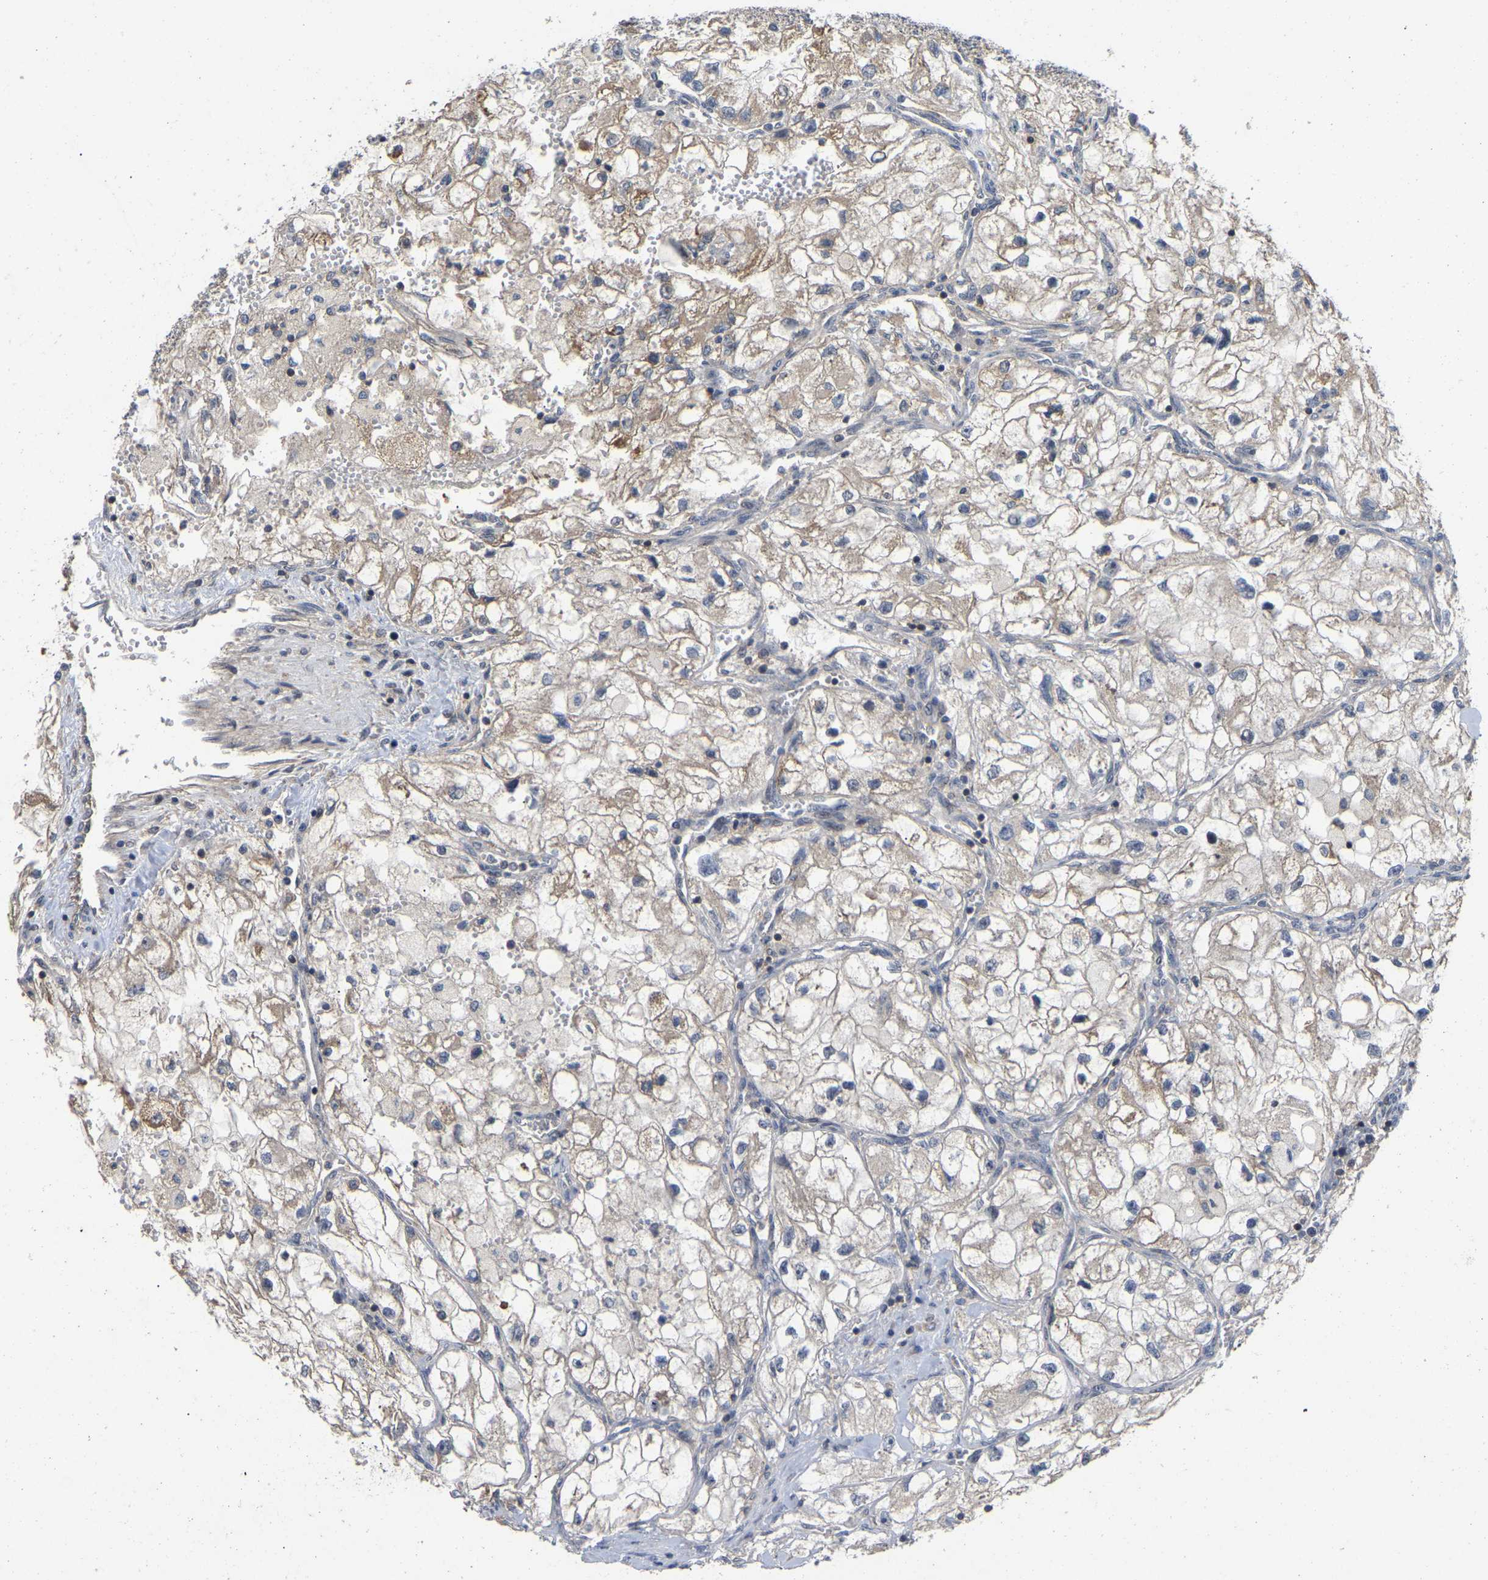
{"staining": {"intensity": "weak", "quantity": ">75%", "location": "cytoplasmic/membranous"}, "tissue": "renal cancer", "cell_type": "Tumor cells", "image_type": "cancer", "snomed": [{"axis": "morphology", "description": "Adenocarcinoma, NOS"}, {"axis": "topography", "description": "Kidney"}], "caption": "Immunohistochemical staining of renal cancer reveals weak cytoplasmic/membranous protein expression in approximately >75% of tumor cells. (Brightfield microscopy of DAB IHC at high magnification).", "gene": "PRDM14", "patient": {"sex": "female", "age": 70}}